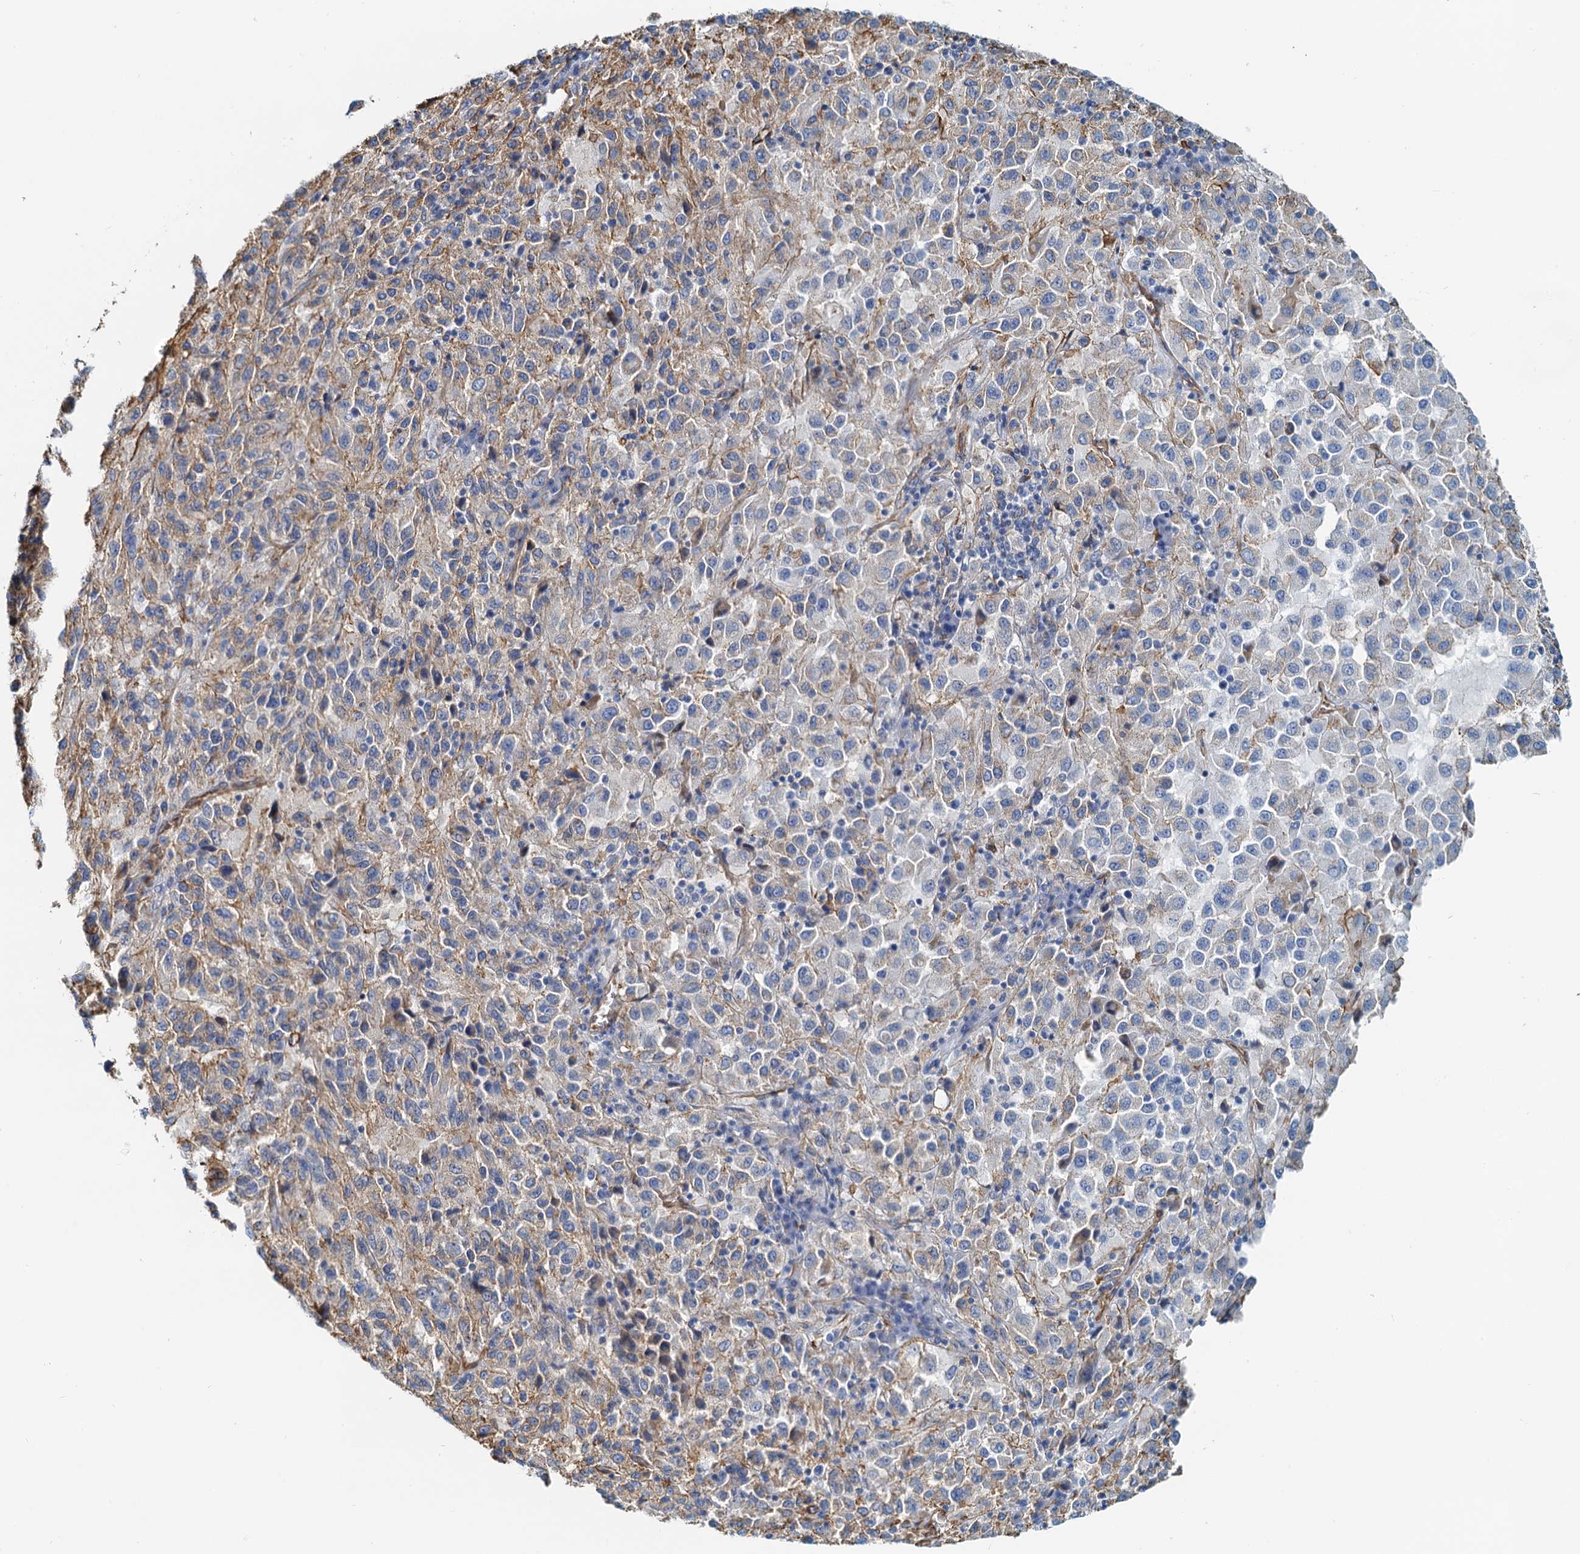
{"staining": {"intensity": "weak", "quantity": "<25%", "location": "cytoplasmic/membranous"}, "tissue": "melanoma", "cell_type": "Tumor cells", "image_type": "cancer", "snomed": [{"axis": "morphology", "description": "Malignant melanoma, Metastatic site"}, {"axis": "topography", "description": "Lung"}], "caption": "Protein analysis of malignant melanoma (metastatic site) shows no significant positivity in tumor cells.", "gene": "DGKG", "patient": {"sex": "male", "age": 64}}